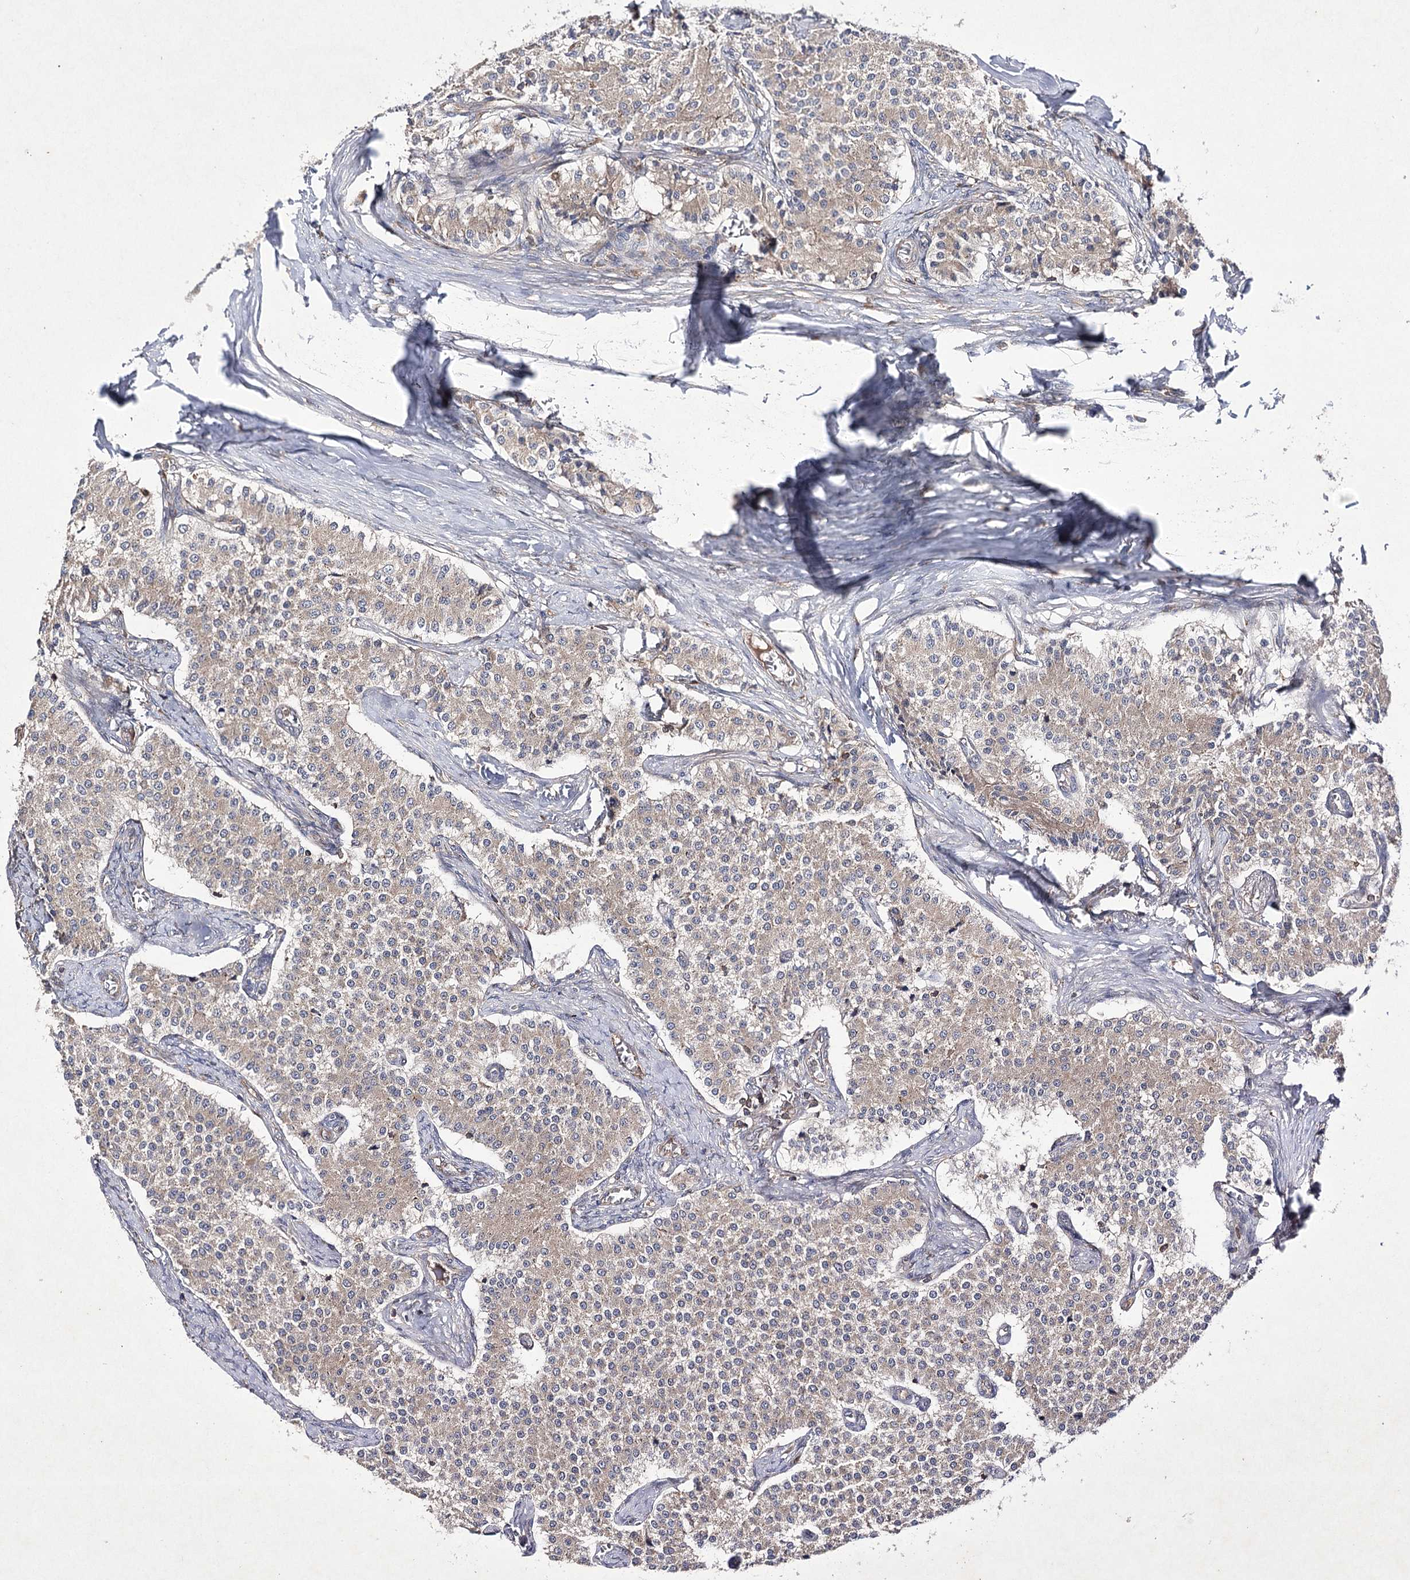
{"staining": {"intensity": "weak", "quantity": ">75%", "location": "cytoplasmic/membranous"}, "tissue": "carcinoid", "cell_type": "Tumor cells", "image_type": "cancer", "snomed": [{"axis": "morphology", "description": "Carcinoid, malignant, NOS"}, {"axis": "topography", "description": "Colon"}], "caption": "Tumor cells demonstrate low levels of weak cytoplasmic/membranous positivity in about >75% of cells in carcinoid. The staining was performed using DAB (3,3'-diaminobenzidine), with brown indicating positive protein expression. Nuclei are stained blue with hematoxylin.", "gene": "BCR", "patient": {"sex": "female", "age": 52}}